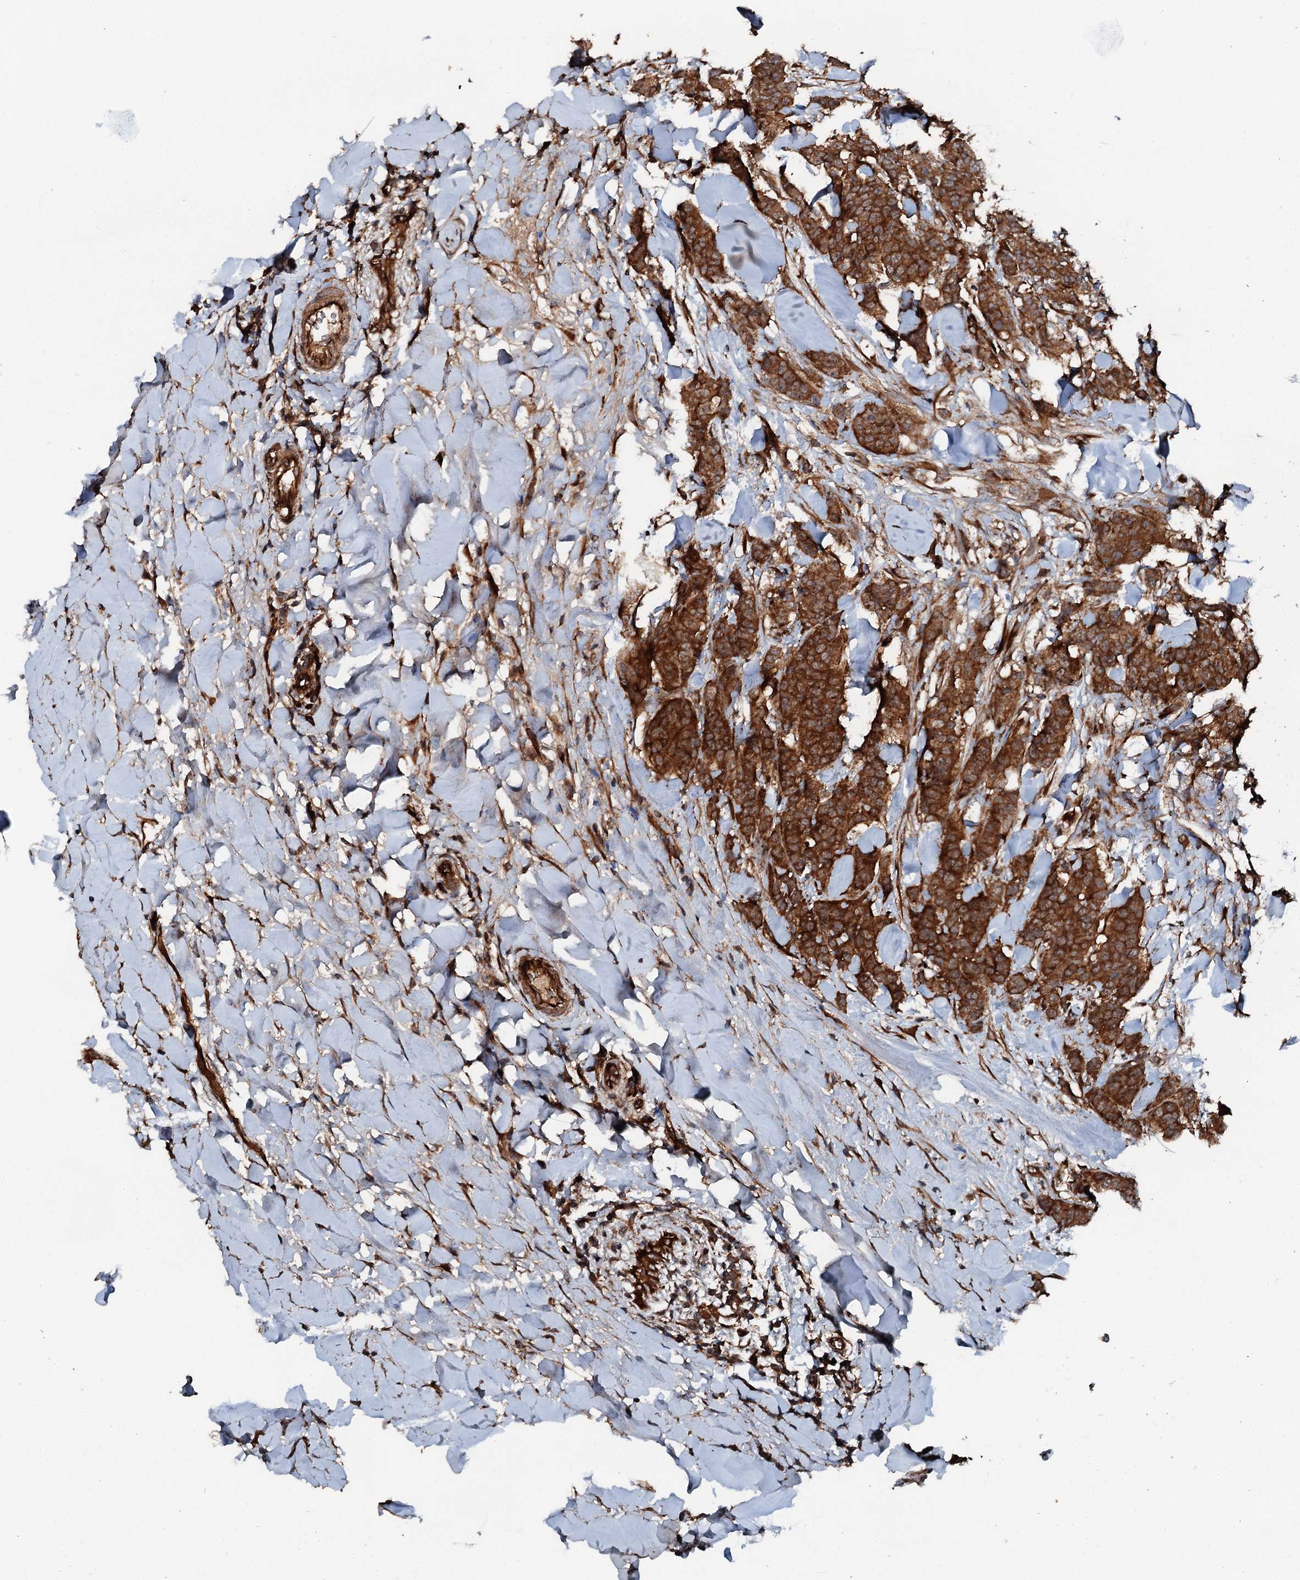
{"staining": {"intensity": "strong", "quantity": ">75%", "location": "cytoplasmic/membranous"}, "tissue": "breast cancer", "cell_type": "Tumor cells", "image_type": "cancer", "snomed": [{"axis": "morphology", "description": "Duct carcinoma"}, {"axis": "topography", "description": "Breast"}], "caption": "Protein expression analysis of breast cancer reveals strong cytoplasmic/membranous positivity in approximately >75% of tumor cells.", "gene": "FLYWCH1", "patient": {"sex": "female", "age": 40}}